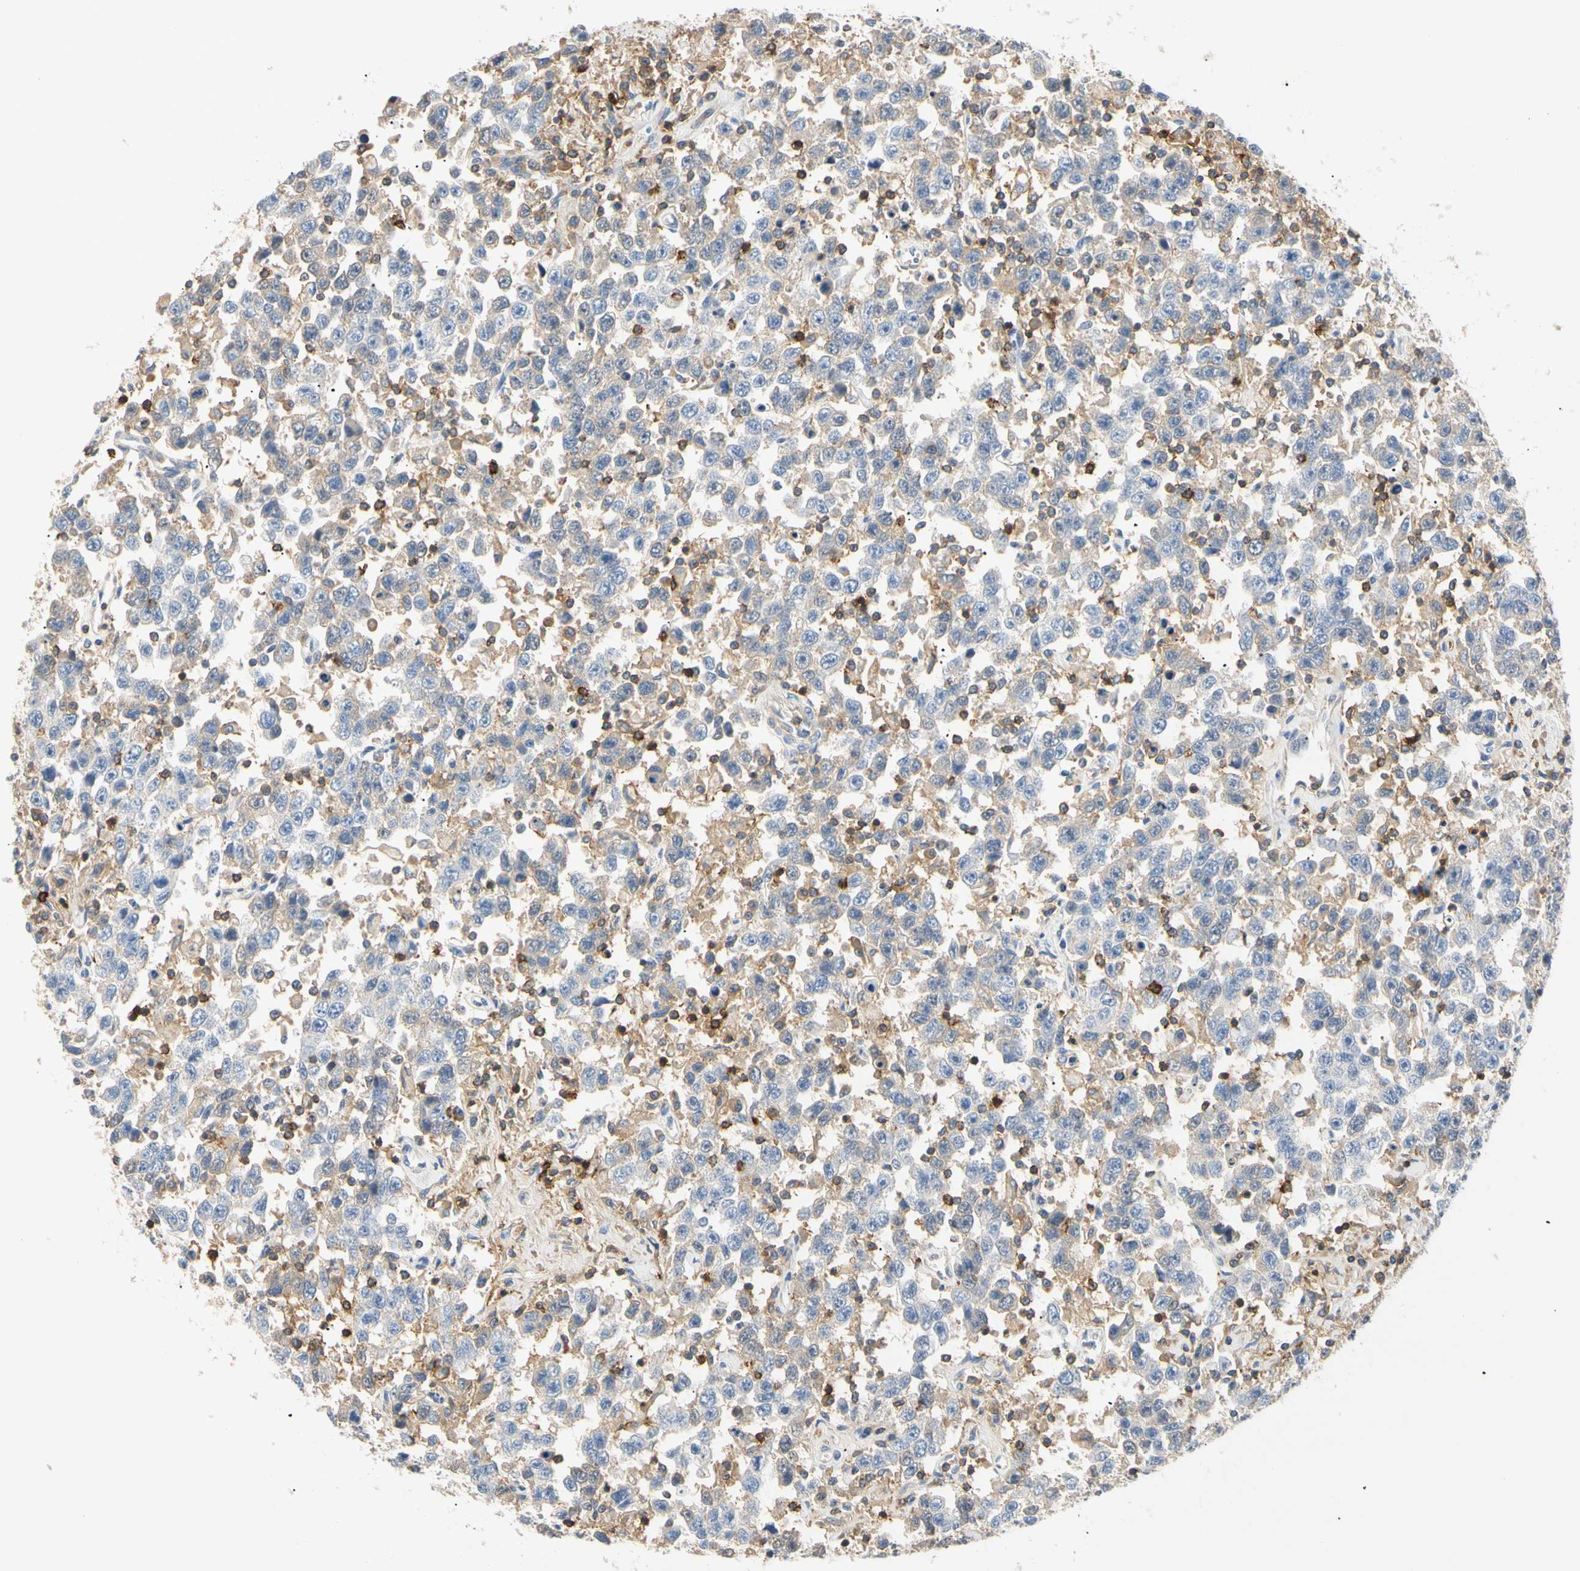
{"staining": {"intensity": "negative", "quantity": "none", "location": "none"}, "tissue": "testis cancer", "cell_type": "Tumor cells", "image_type": "cancer", "snomed": [{"axis": "morphology", "description": "Seminoma, NOS"}, {"axis": "topography", "description": "Testis"}], "caption": "Immunohistochemistry of testis cancer (seminoma) reveals no expression in tumor cells. The staining was performed using DAB (3,3'-diaminobenzidine) to visualize the protein expression in brown, while the nuclei were stained in blue with hematoxylin (Magnification: 20x).", "gene": "TNFRSF18", "patient": {"sex": "male", "age": 41}}